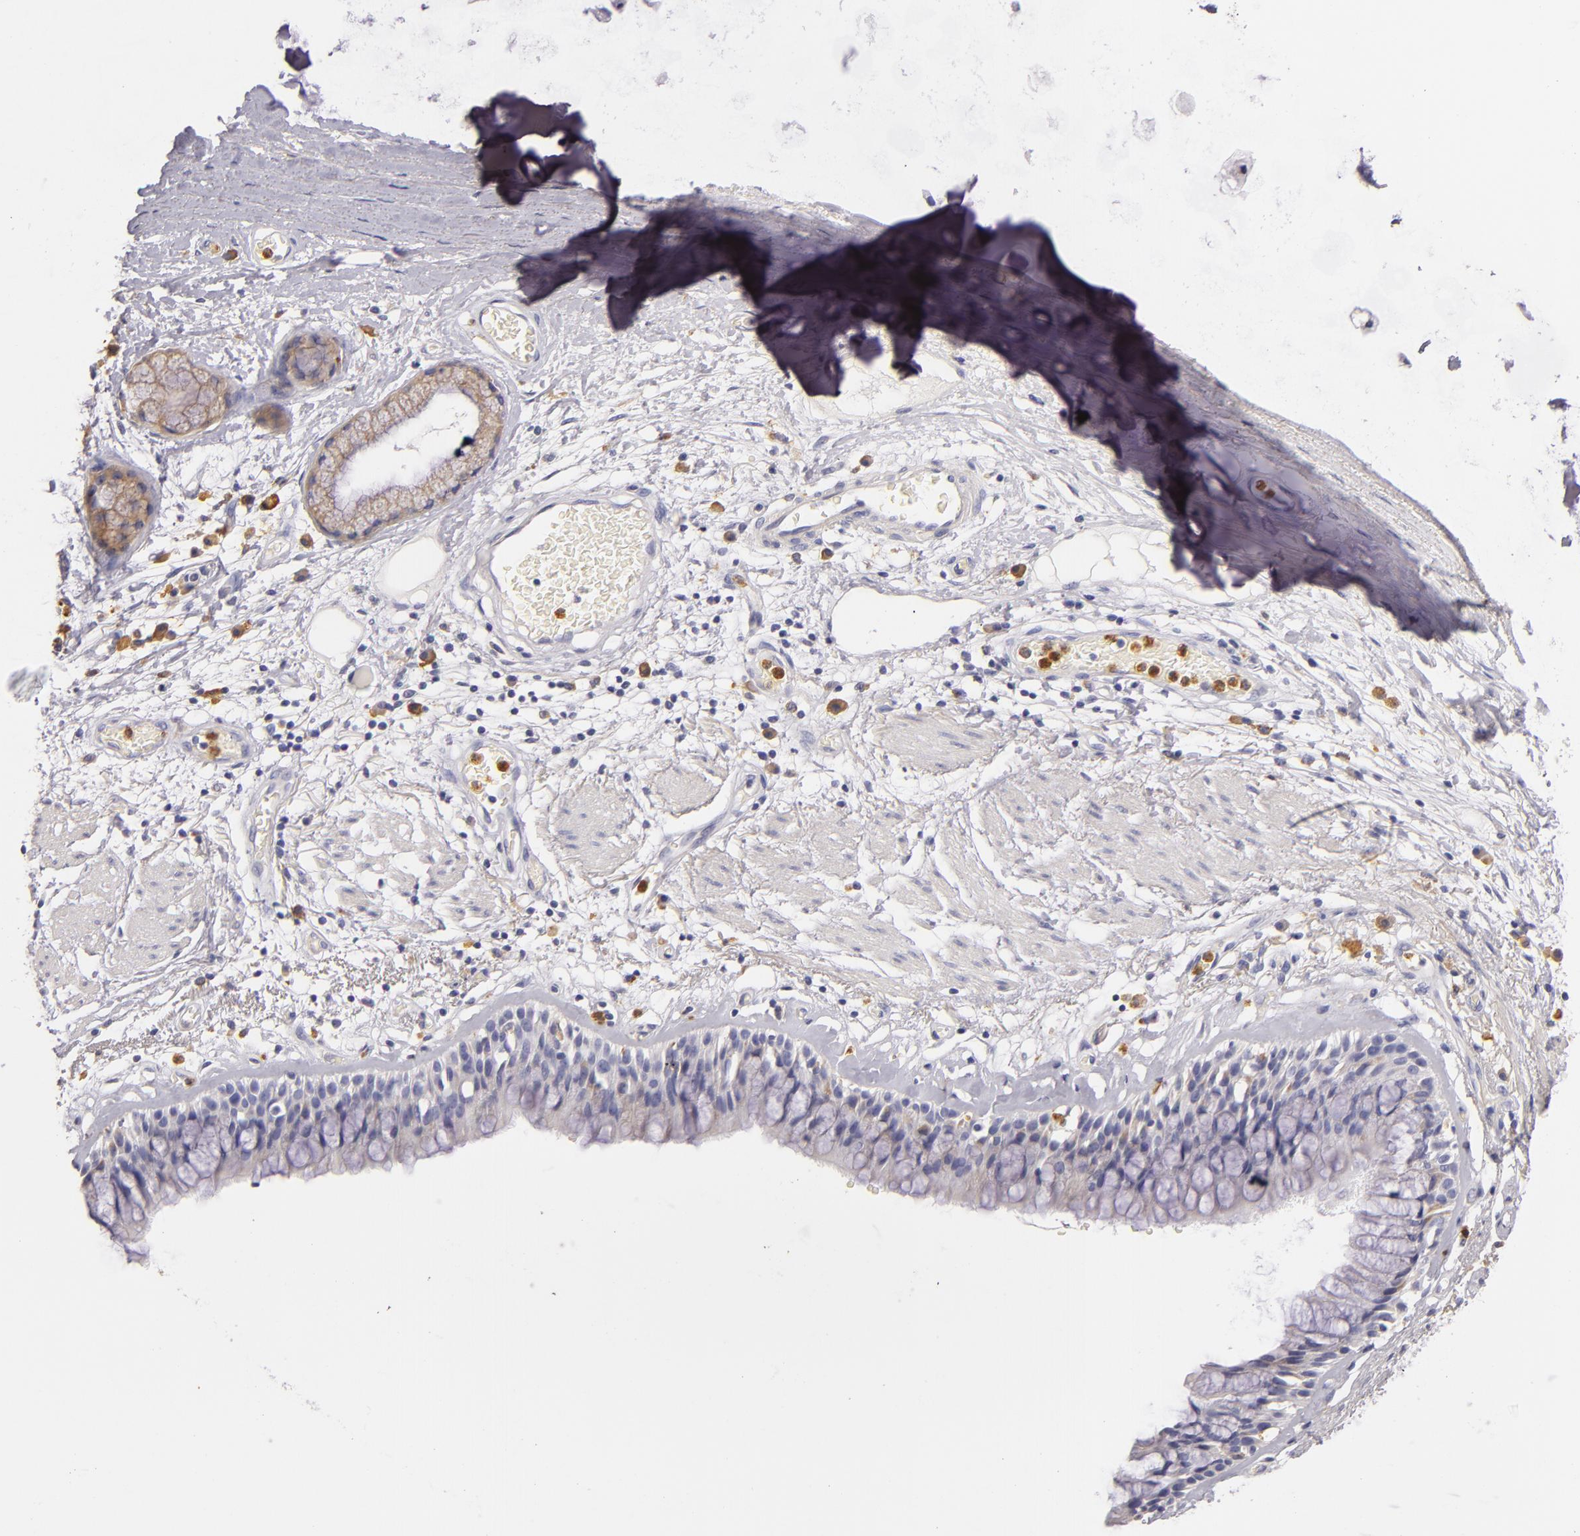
{"staining": {"intensity": "weak", "quantity": "25%-75%", "location": "cytoplasmic/membranous"}, "tissue": "bronchus", "cell_type": "Respiratory epithelial cells", "image_type": "normal", "snomed": [{"axis": "morphology", "description": "Normal tissue, NOS"}, {"axis": "topography", "description": "Bronchus"}, {"axis": "topography", "description": "Lung"}], "caption": "Immunohistochemistry staining of normal bronchus, which demonstrates low levels of weak cytoplasmic/membranous positivity in approximately 25%-75% of respiratory epithelial cells indicating weak cytoplasmic/membranous protein staining. The staining was performed using DAB (brown) for protein detection and nuclei were counterstained in hematoxylin (blue).", "gene": "TLR8", "patient": {"sex": "female", "age": 57}}